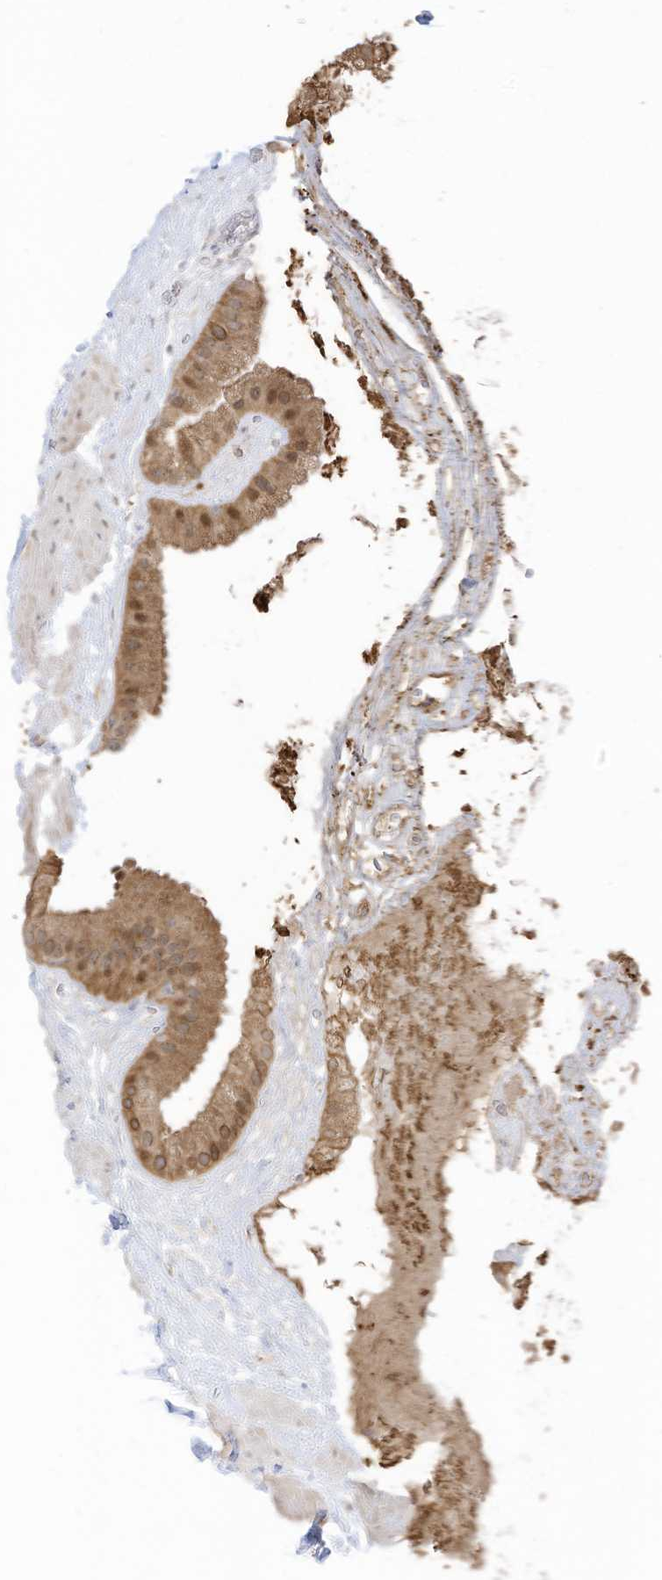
{"staining": {"intensity": "moderate", "quantity": ">75%", "location": "cytoplasmic/membranous"}, "tissue": "gallbladder", "cell_type": "Glandular cells", "image_type": "normal", "snomed": [{"axis": "morphology", "description": "Normal tissue, NOS"}, {"axis": "topography", "description": "Gallbladder"}], "caption": "Immunohistochemical staining of benign human gallbladder demonstrates >75% levels of moderate cytoplasmic/membranous protein expression in about >75% of glandular cells. (DAB (3,3'-diaminobenzidine) IHC, brown staining for protein, blue staining for nuclei).", "gene": "ASPRV1", "patient": {"sex": "male", "age": 55}}